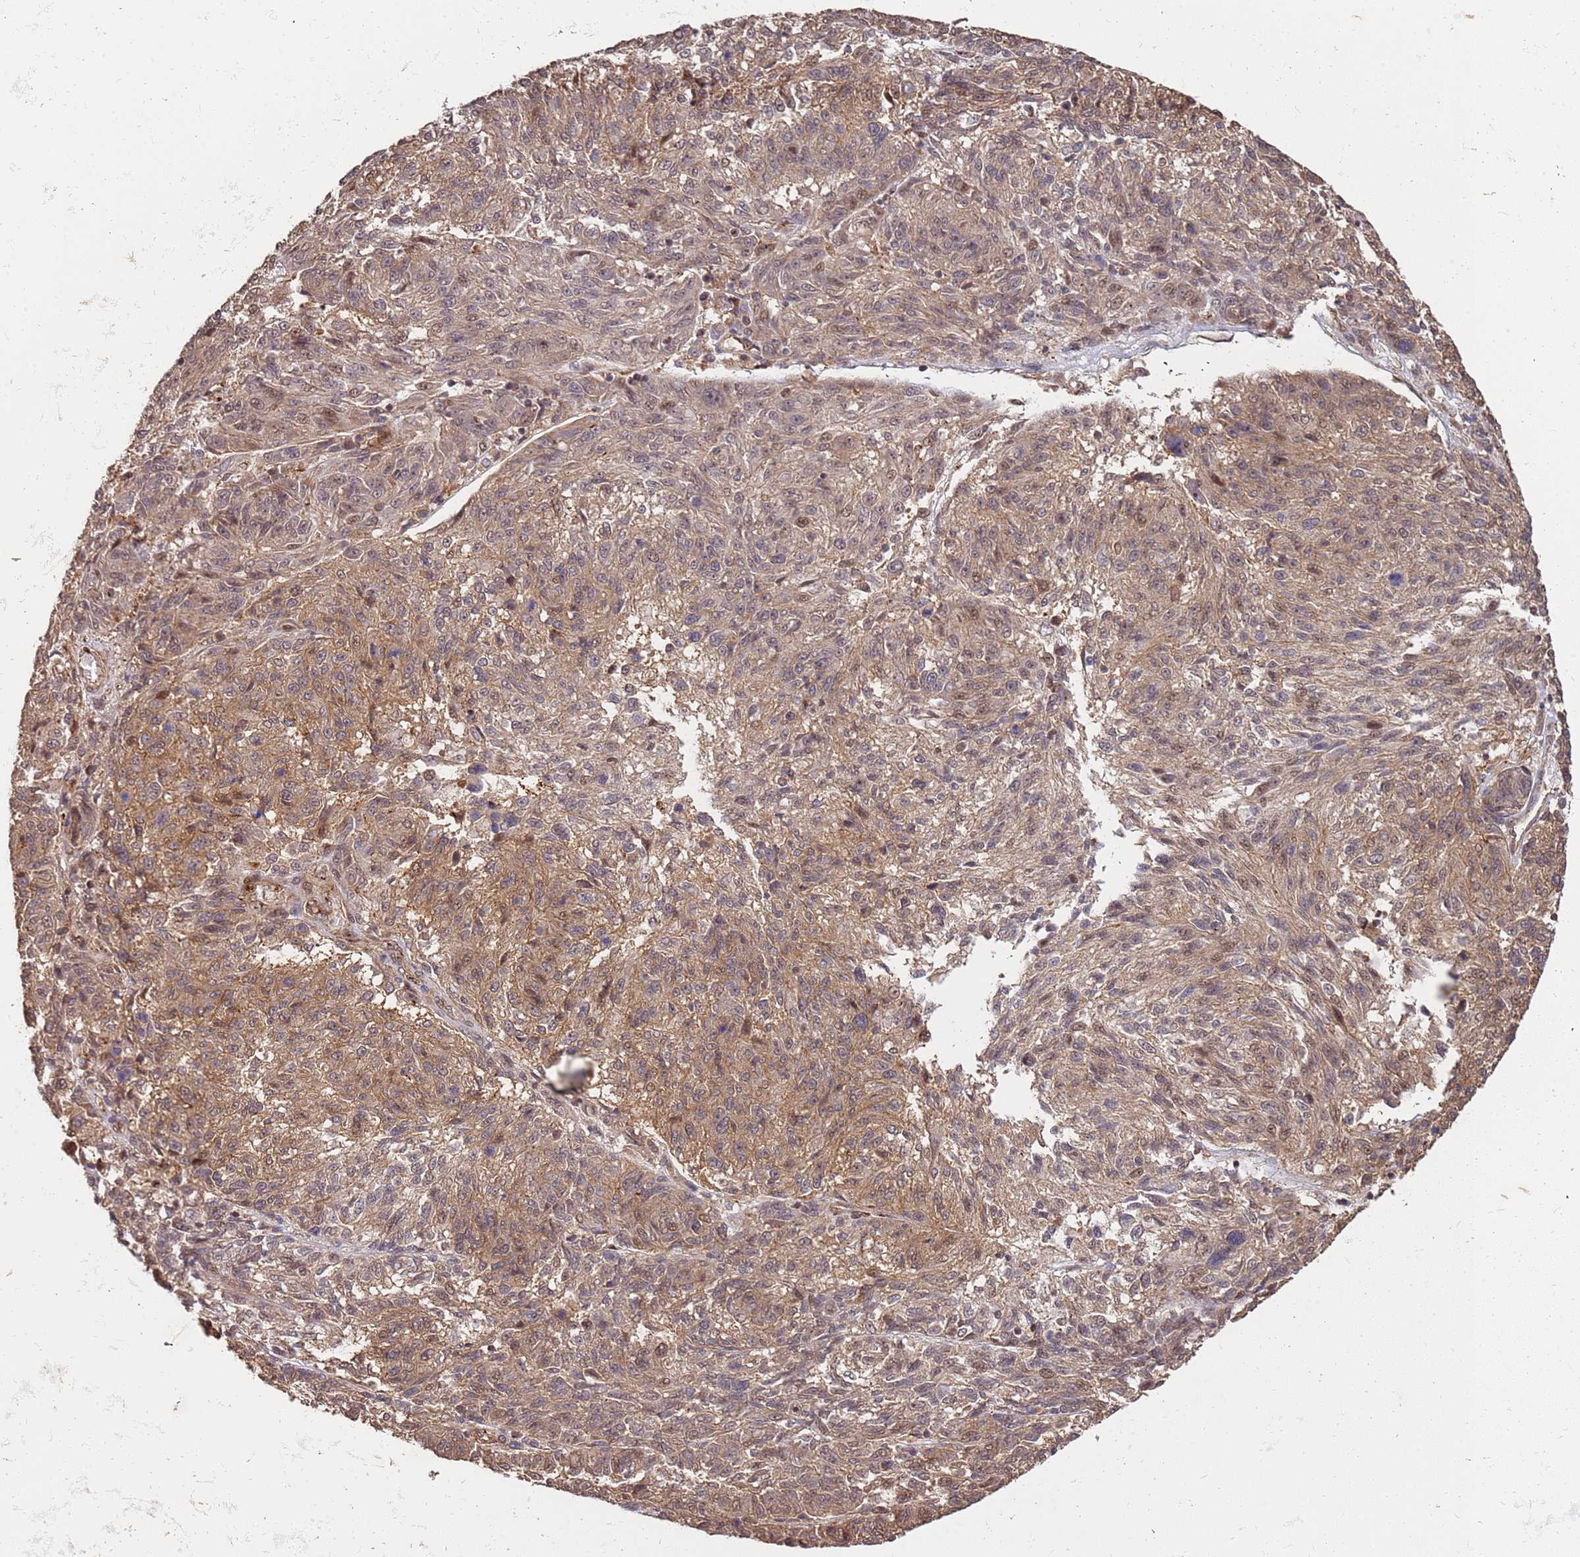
{"staining": {"intensity": "weak", "quantity": "25%-75%", "location": "cytoplasmic/membranous"}, "tissue": "melanoma", "cell_type": "Tumor cells", "image_type": "cancer", "snomed": [{"axis": "morphology", "description": "Malignant melanoma, NOS"}, {"axis": "topography", "description": "Skin"}], "caption": "IHC (DAB (3,3'-diaminobenzidine)) staining of human melanoma shows weak cytoplasmic/membranous protein expression in about 25%-75% of tumor cells.", "gene": "ST18", "patient": {"sex": "male", "age": 53}}